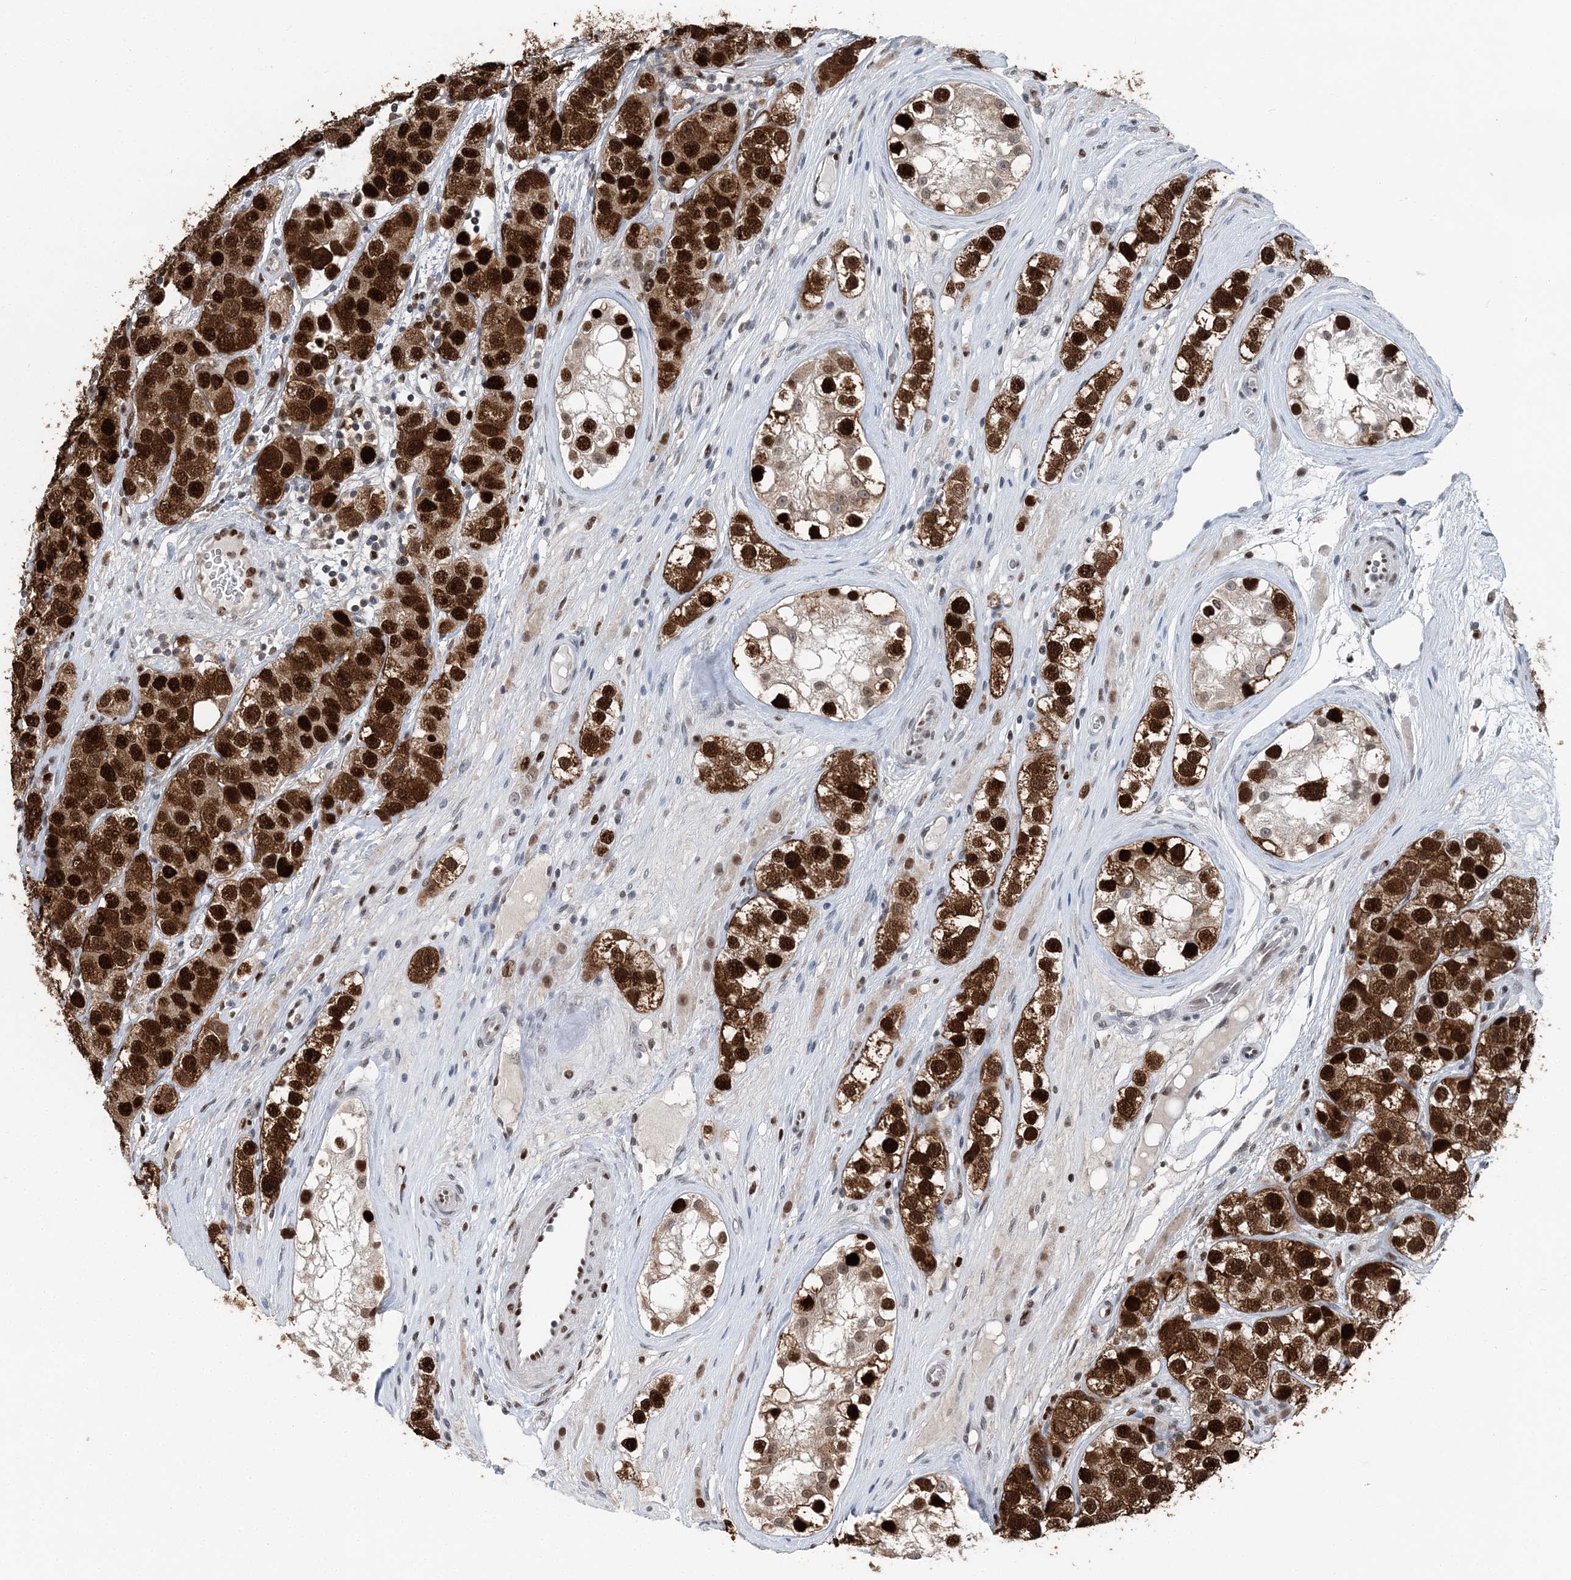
{"staining": {"intensity": "strong", "quantity": ">75%", "location": "nuclear"}, "tissue": "testis cancer", "cell_type": "Tumor cells", "image_type": "cancer", "snomed": [{"axis": "morphology", "description": "Seminoma, NOS"}, {"axis": "topography", "description": "Testis"}], "caption": "This is a micrograph of immunohistochemistry (IHC) staining of testis cancer (seminoma), which shows strong positivity in the nuclear of tumor cells.", "gene": "HAT1", "patient": {"sex": "male", "age": 28}}